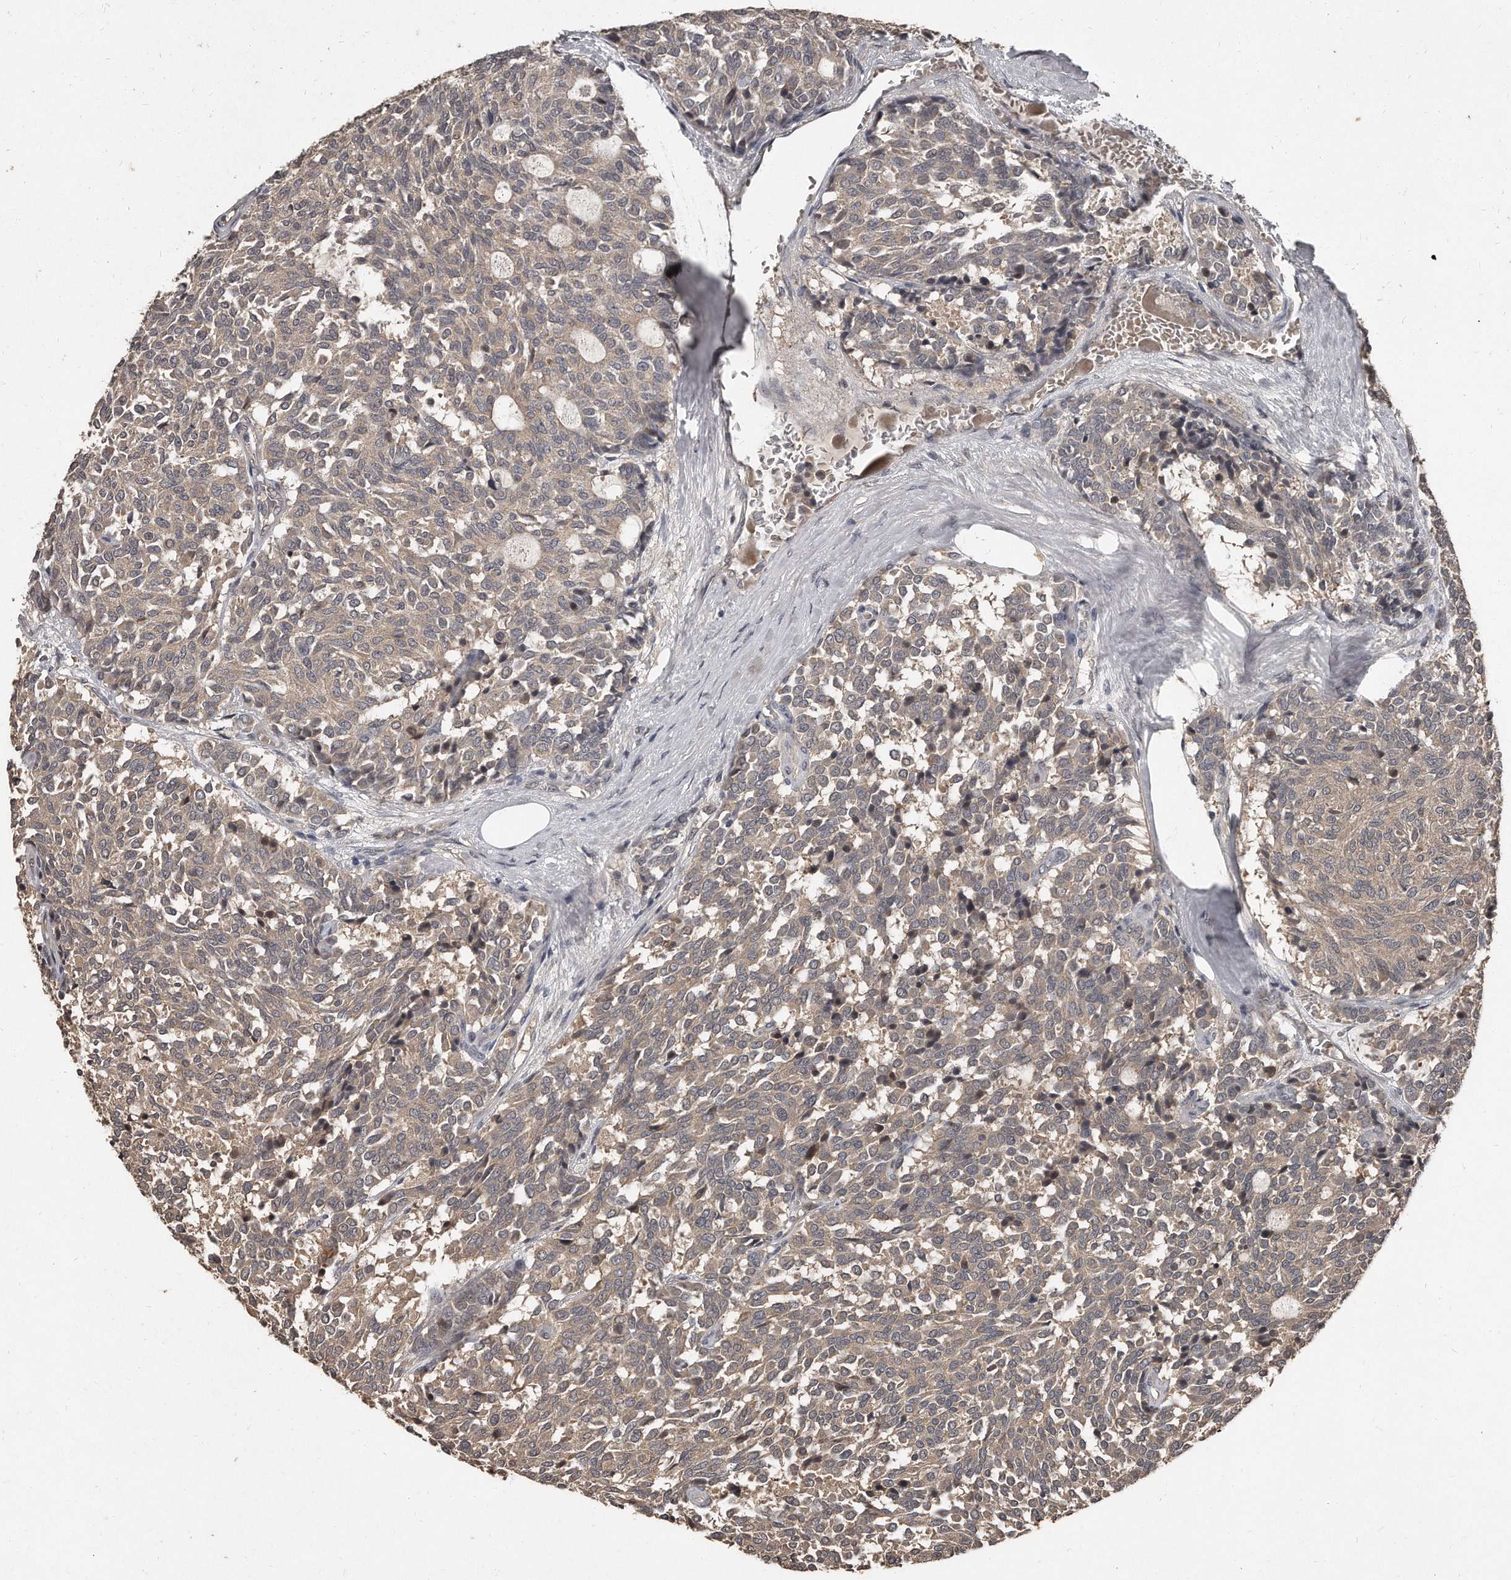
{"staining": {"intensity": "weak", "quantity": ">75%", "location": "cytoplasmic/membranous"}, "tissue": "carcinoid", "cell_type": "Tumor cells", "image_type": "cancer", "snomed": [{"axis": "morphology", "description": "Carcinoid, malignant, NOS"}, {"axis": "topography", "description": "Pancreas"}], "caption": "Malignant carcinoid was stained to show a protein in brown. There is low levels of weak cytoplasmic/membranous staining in approximately >75% of tumor cells. (brown staining indicates protein expression, while blue staining denotes nuclei).", "gene": "GRB10", "patient": {"sex": "female", "age": 54}}